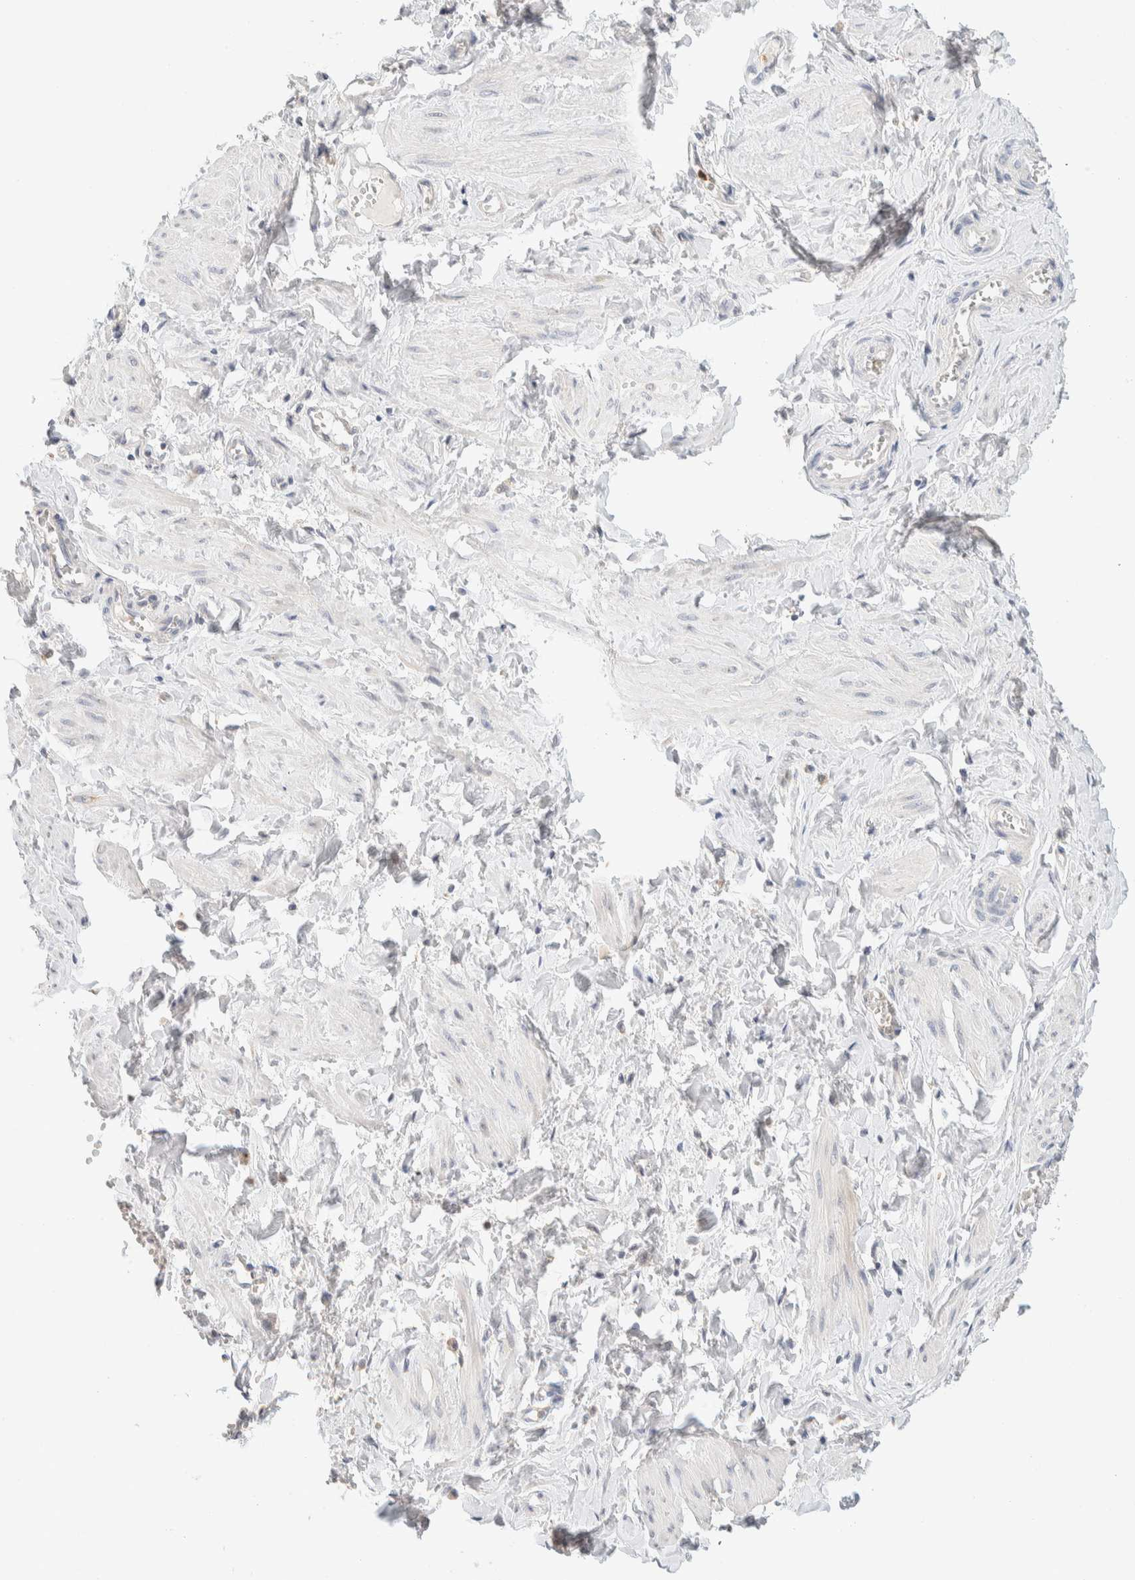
{"staining": {"intensity": "negative", "quantity": "none", "location": "none"}, "tissue": "soft tissue", "cell_type": "Fibroblasts", "image_type": "normal", "snomed": [{"axis": "morphology", "description": "Normal tissue, NOS"}, {"axis": "topography", "description": "Vascular tissue"}, {"axis": "topography", "description": "Fallopian tube"}, {"axis": "topography", "description": "Ovary"}], "caption": "Immunohistochemistry (IHC) of benign human soft tissue demonstrates no positivity in fibroblasts. The staining is performed using DAB brown chromogen with nuclei counter-stained in using hematoxylin.", "gene": "HDHD3", "patient": {"sex": "female", "age": 67}}